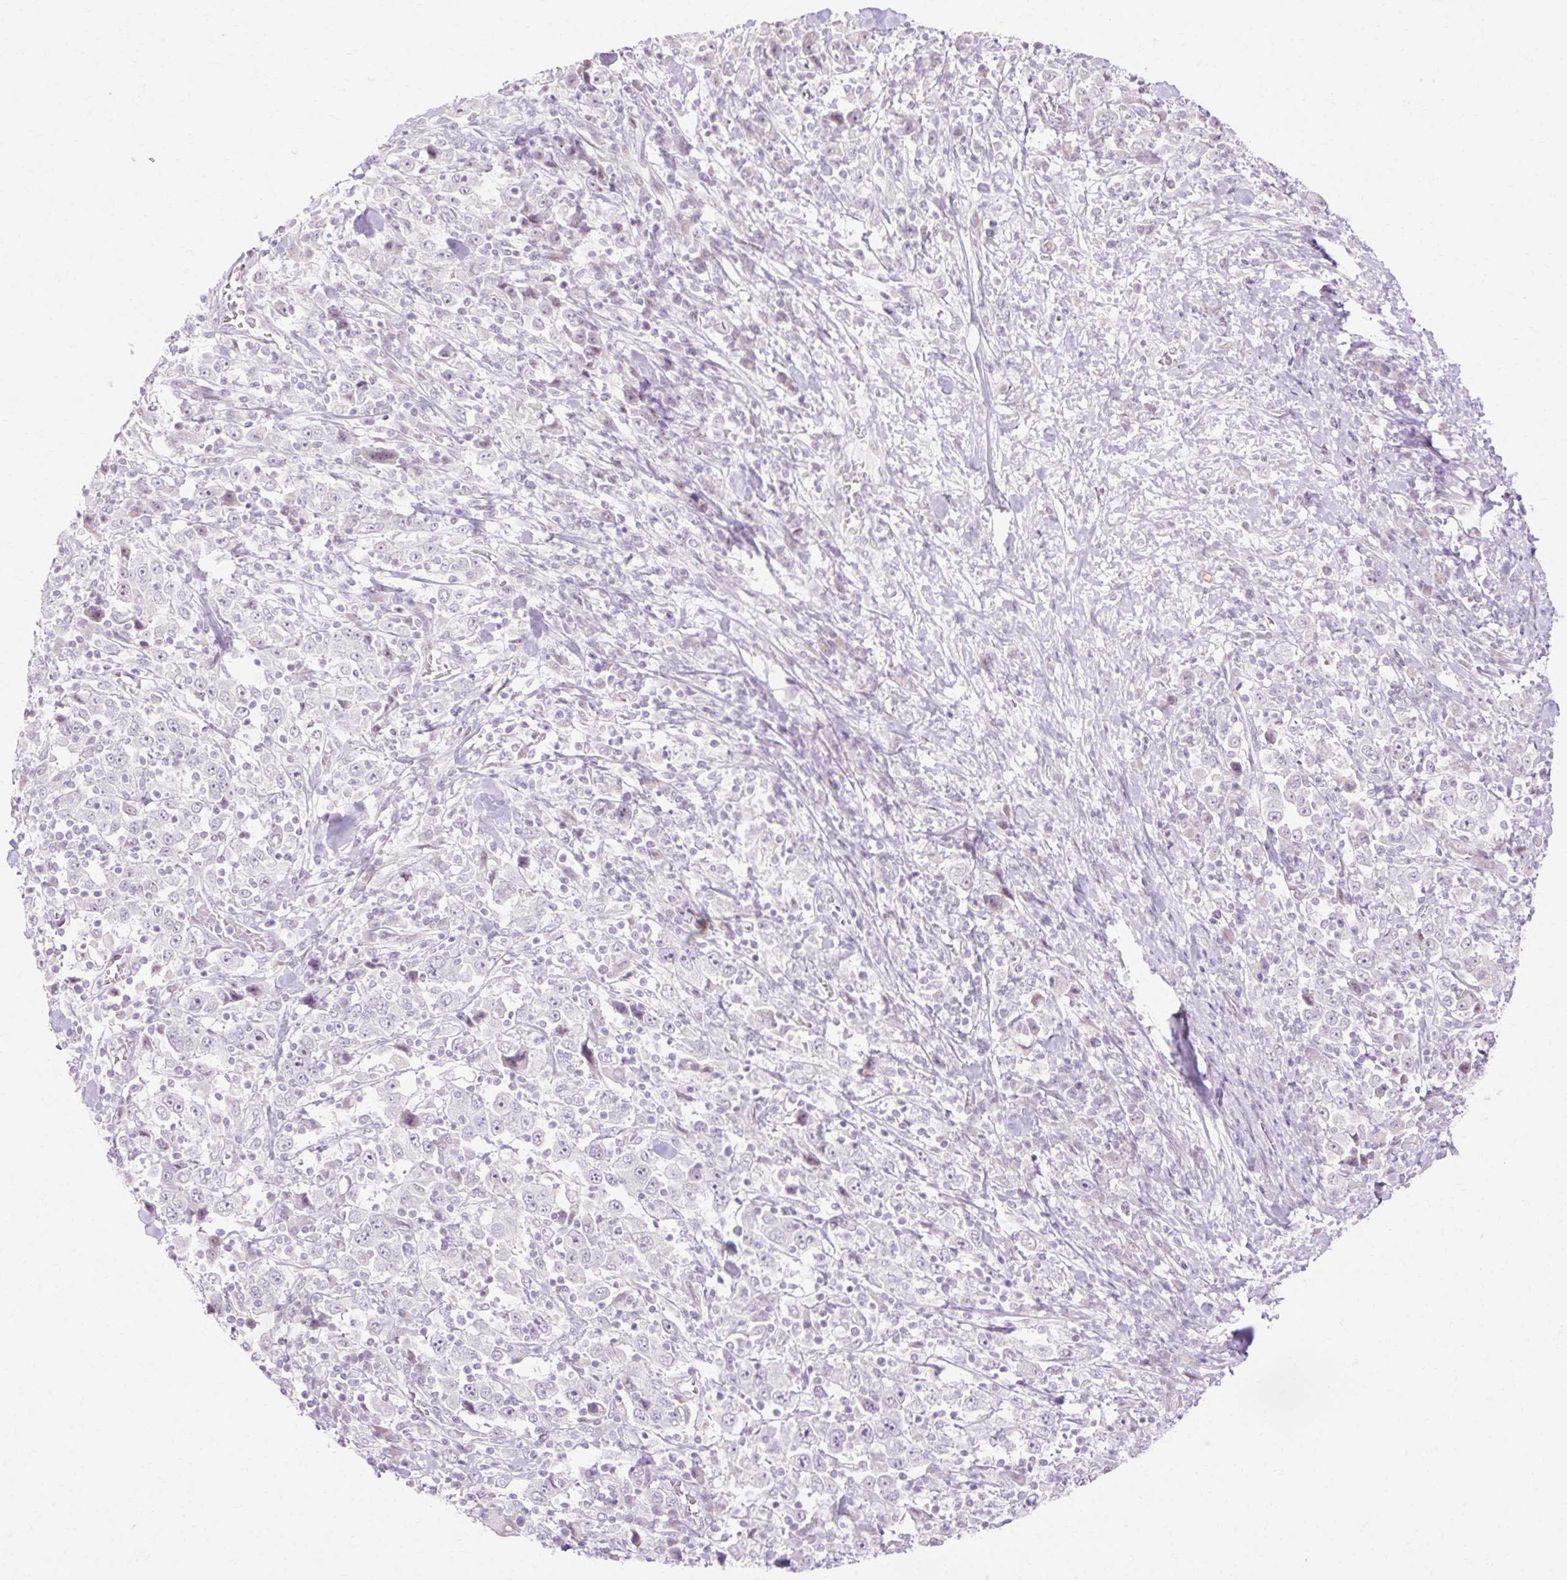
{"staining": {"intensity": "negative", "quantity": "none", "location": "none"}, "tissue": "stomach cancer", "cell_type": "Tumor cells", "image_type": "cancer", "snomed": [{"axis": "morphology", "description": "Normal tissue, NOS"}, {"axis": "morphology", "description": "Adenocarcinoma, NOS"}, {"axis": "topography", "description": "Stomach, upper"}, {"axis": "topography", "description": "Stomach"}], "caption": "This image is of stomach adenocarcinoma stained with immunohistochemistry to label a protein in brown with the nuclei are counter-stained blue. There is no positivity in tumor cells.", "gene": "C3orf49", "patient": {"sex": "male", "age": 59}}